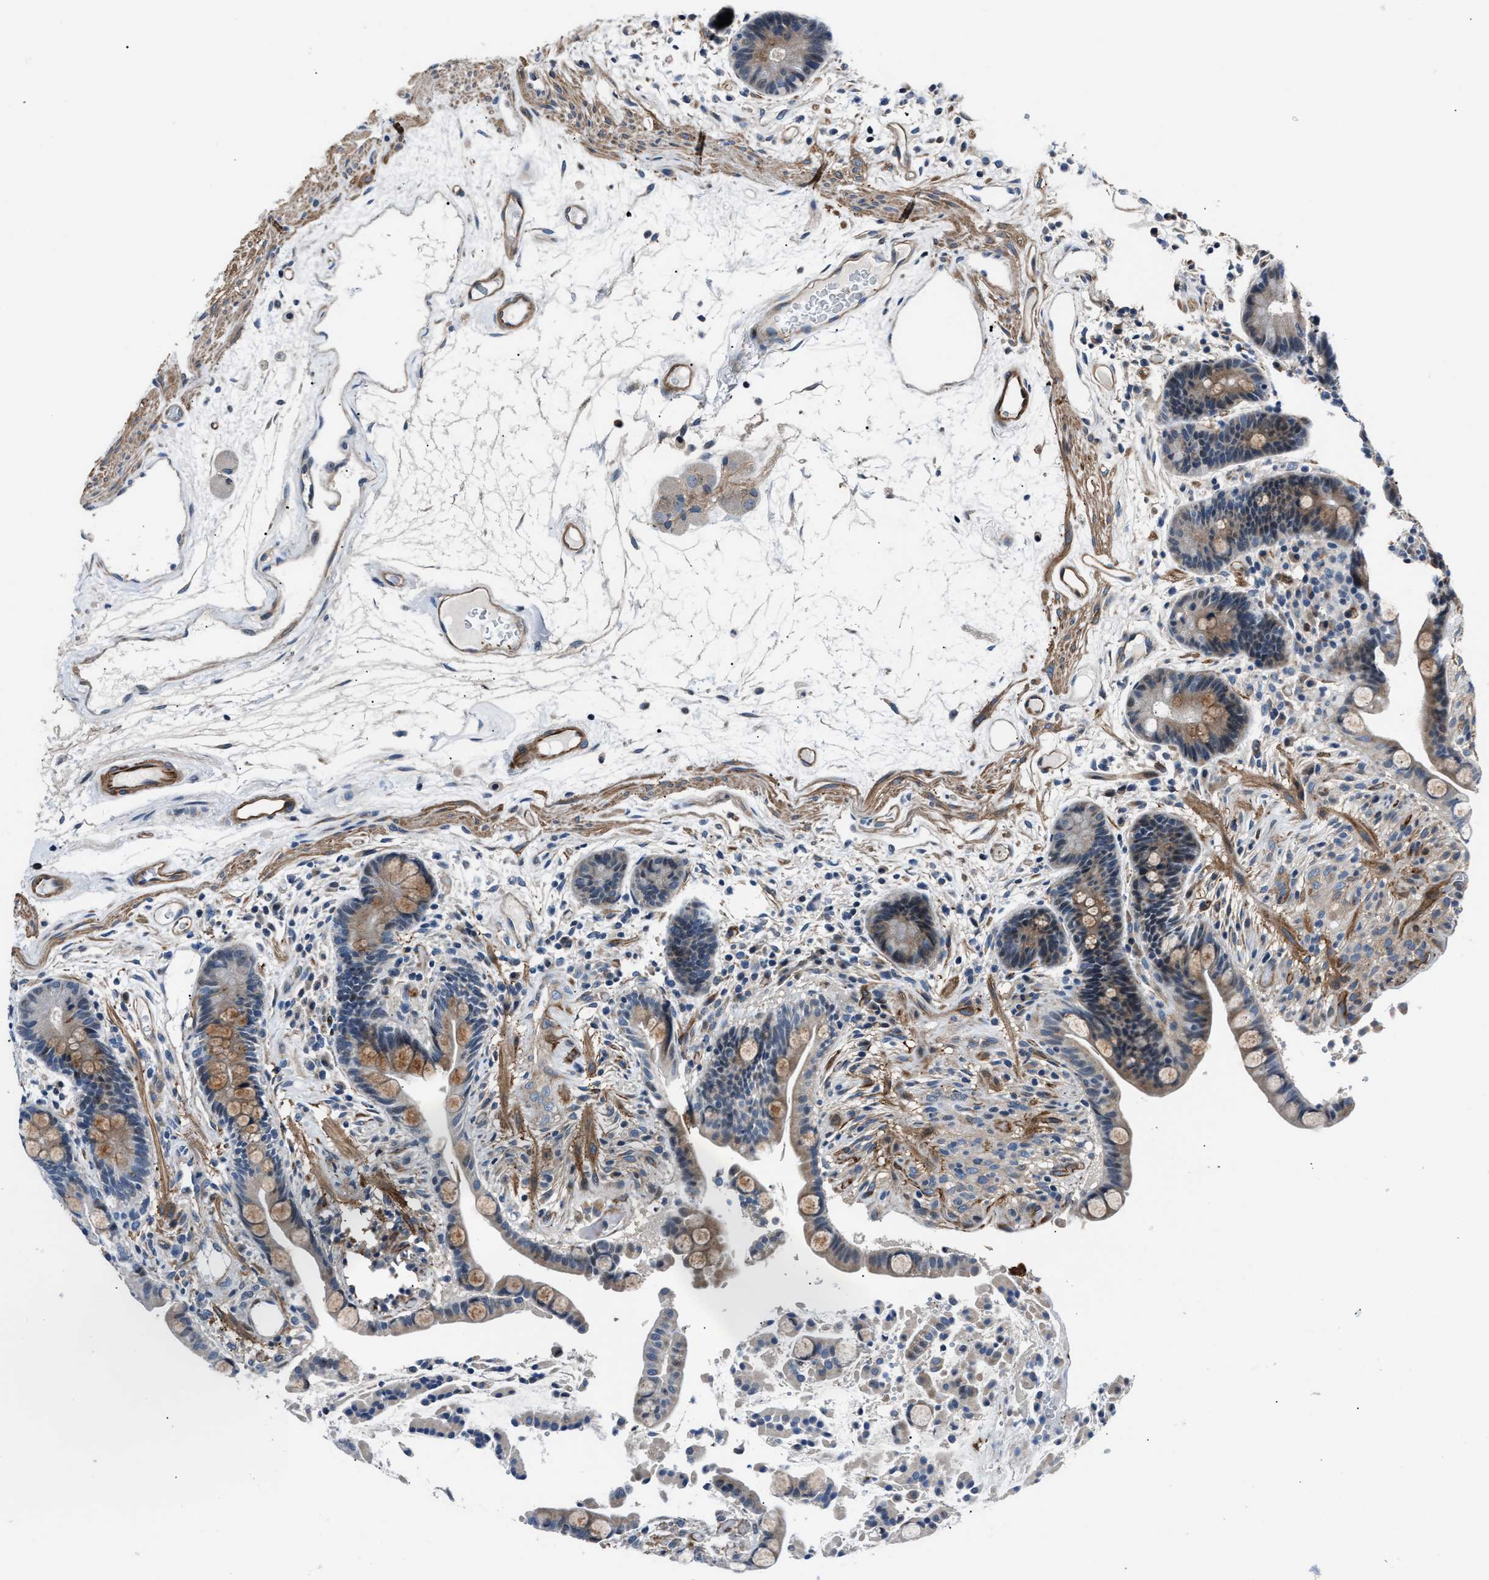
{"staining": {"intensity": "moderate", "quantity": "25%-75%", "location": "cytoplasmic/membranous"}, "tissue": "colon", "cell_type": "Endothelial cells", "image_type": "normal", "snomed": [{"axis": "morphology", "description": "Normal tissue, NOS"}, {"axis": "topography", "description": "Colon"}], "caption": "Colon stained with a brown dye exhibits moderate cytoplasmic/membranous positive expression in about 25%-75% of endothelial cells.", "gene": "MPDZ", "patient": {"sex": "male", "age": 73}}